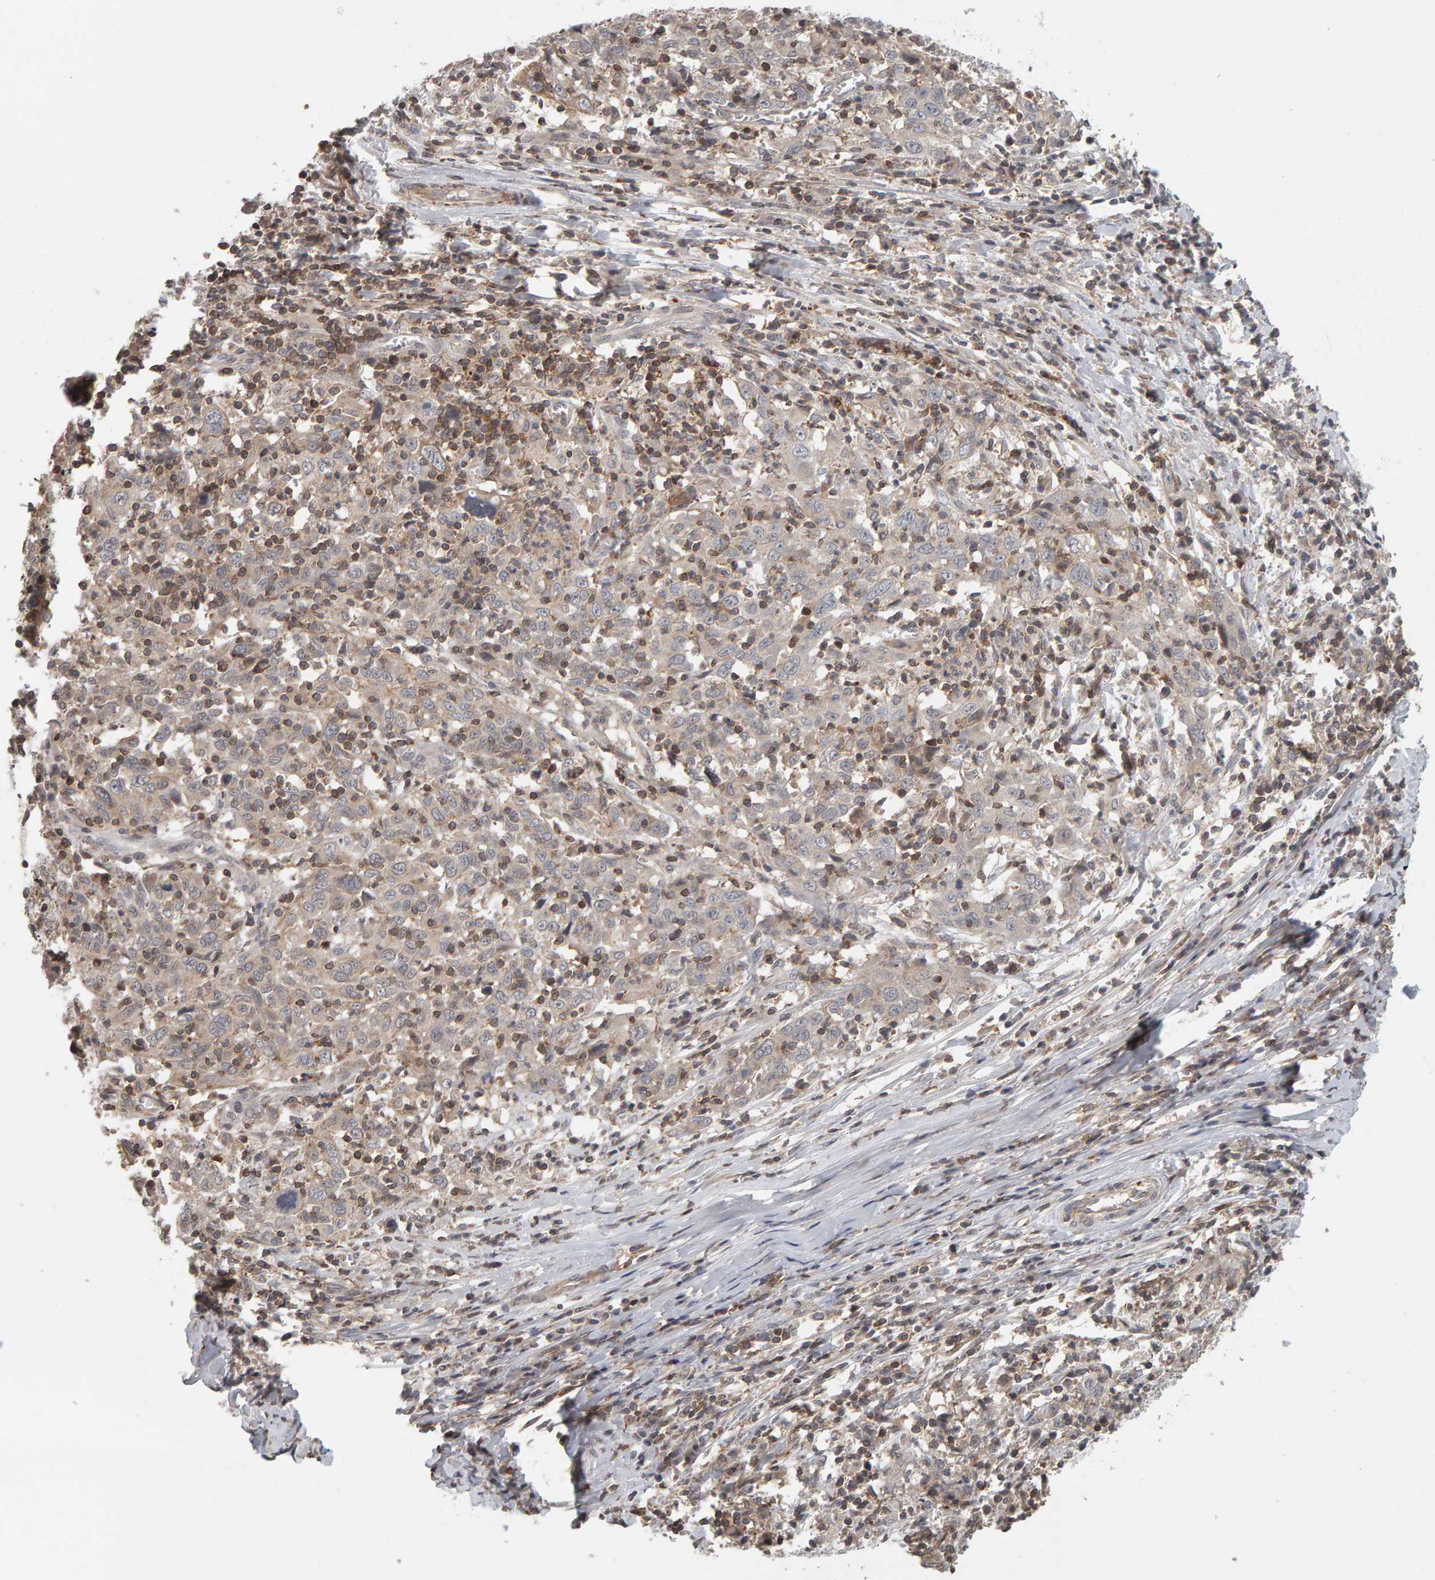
{"staining": {"intensity": "weak", "quantity": "<25%", "location": "cytoplasmic/membranous"}, "tissue": "cervical cancer", "cell_type": "Tumor cells", "image_type": "cancer", "snomed": [{"axis": "morphology", "description": "Squamous cell carcinoma, NOS"}, {"axis": "topography", "description": "Cervix"}], "caption": "This micrograph is of squamous cell carcinoma (cervical) stained with IHC to label a protein in brown with the nuclei are counter-stained blue. There is no staining in tumor cells.", "gene": "TEFM", "patient": {"sex": "female", "age": 46}}